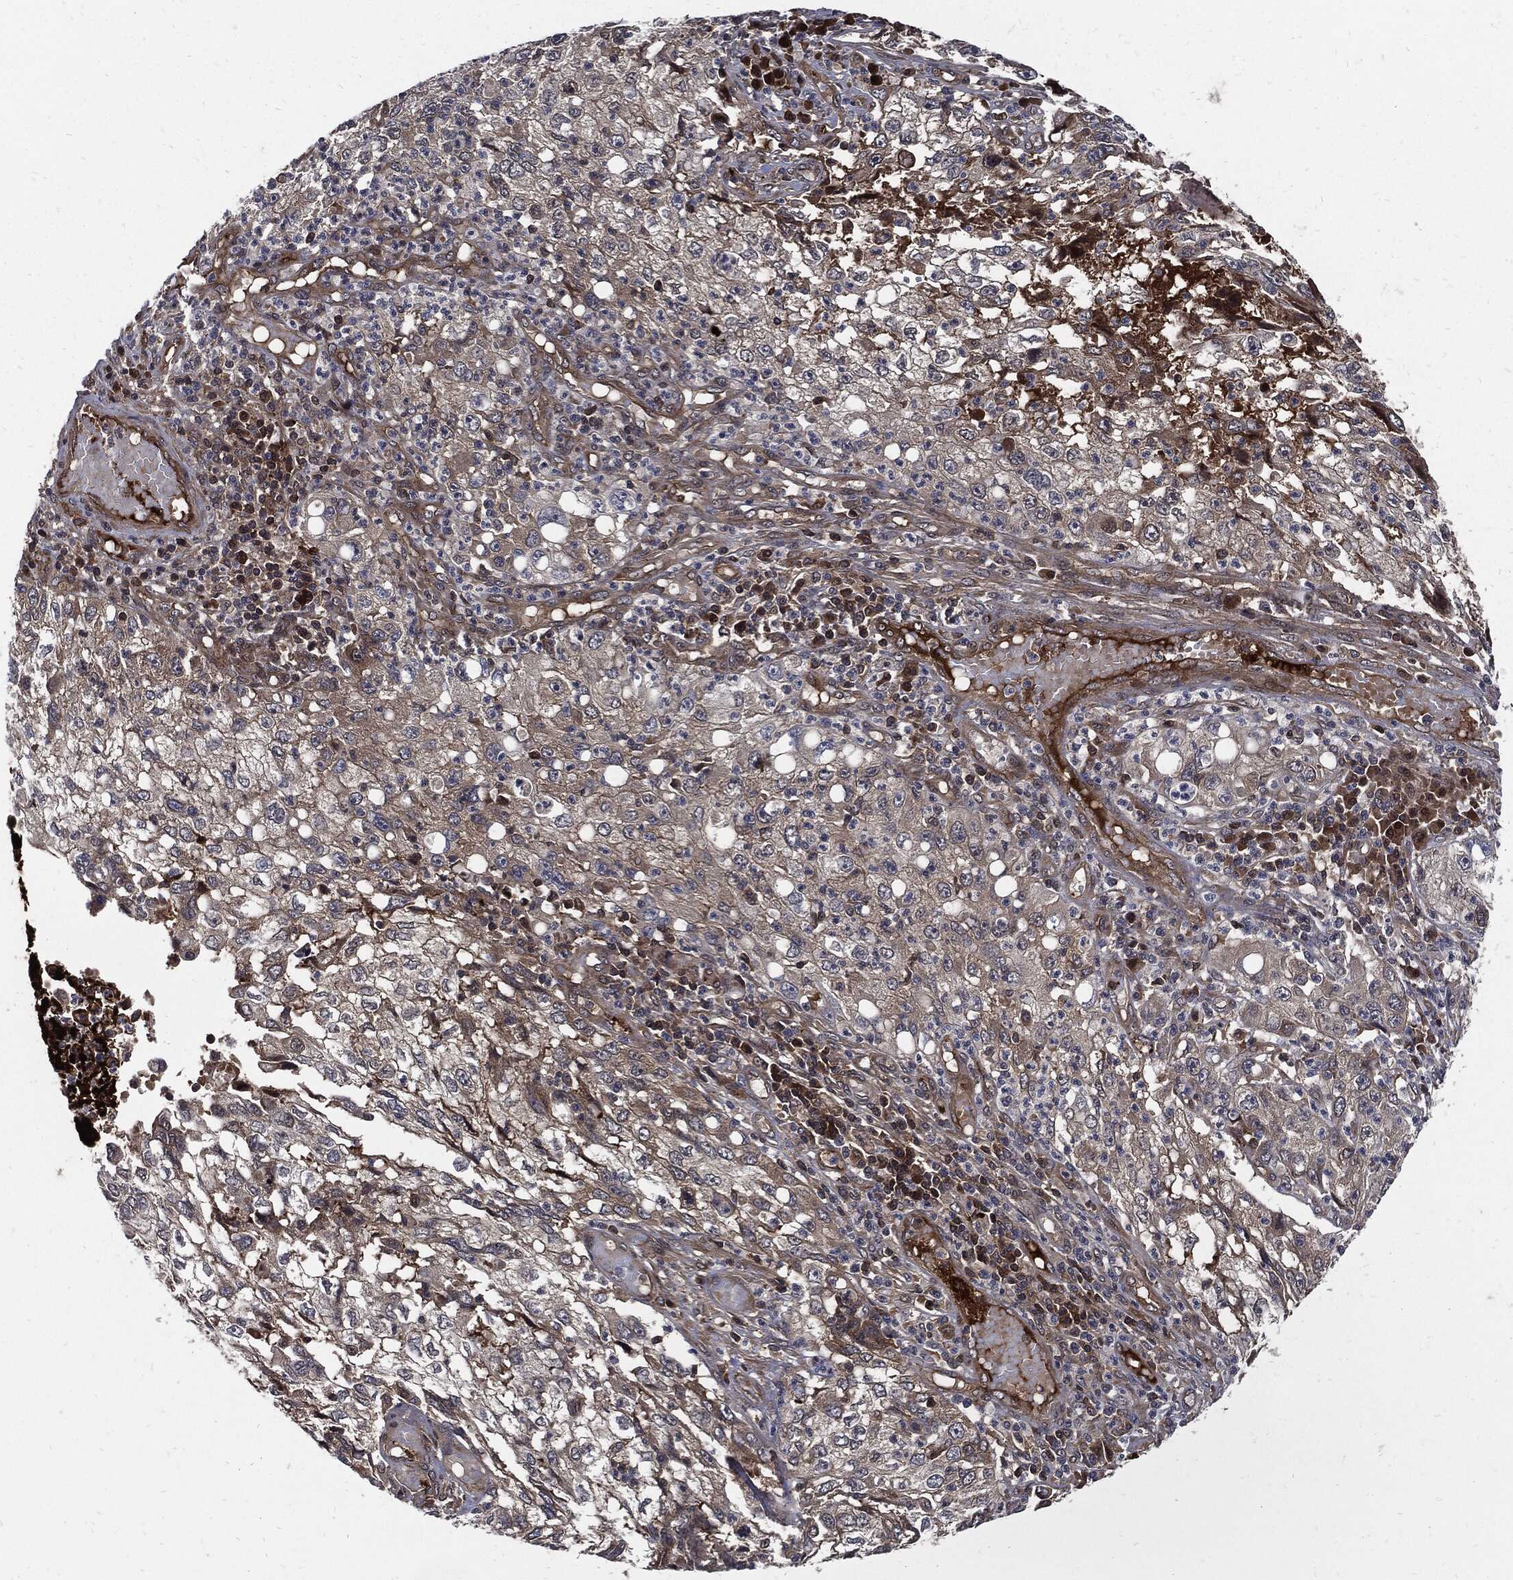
{"staining": {"intensity": "weak", "quantity": "25%-75%", "location": "cytoplasmic/membranous"}, "tissue": "cervical cancer", "cell_type": "Tumor cells", "image_type": "cancer", "snomed": [{"axis": "morphology", "description": "Squamous cell carcinoma, NOS"}, {"axis": "topography", "description": "Cervix"}], "caption": "Immunohistochemical staining of human cervical squamous cell carcinoma demonstrates low levels of weak cytoplasmic/membranous expression in approximately 25%-75% of tumor cells.", "gene": "CLU", "patient": {"sex": "female", "age": 36}}